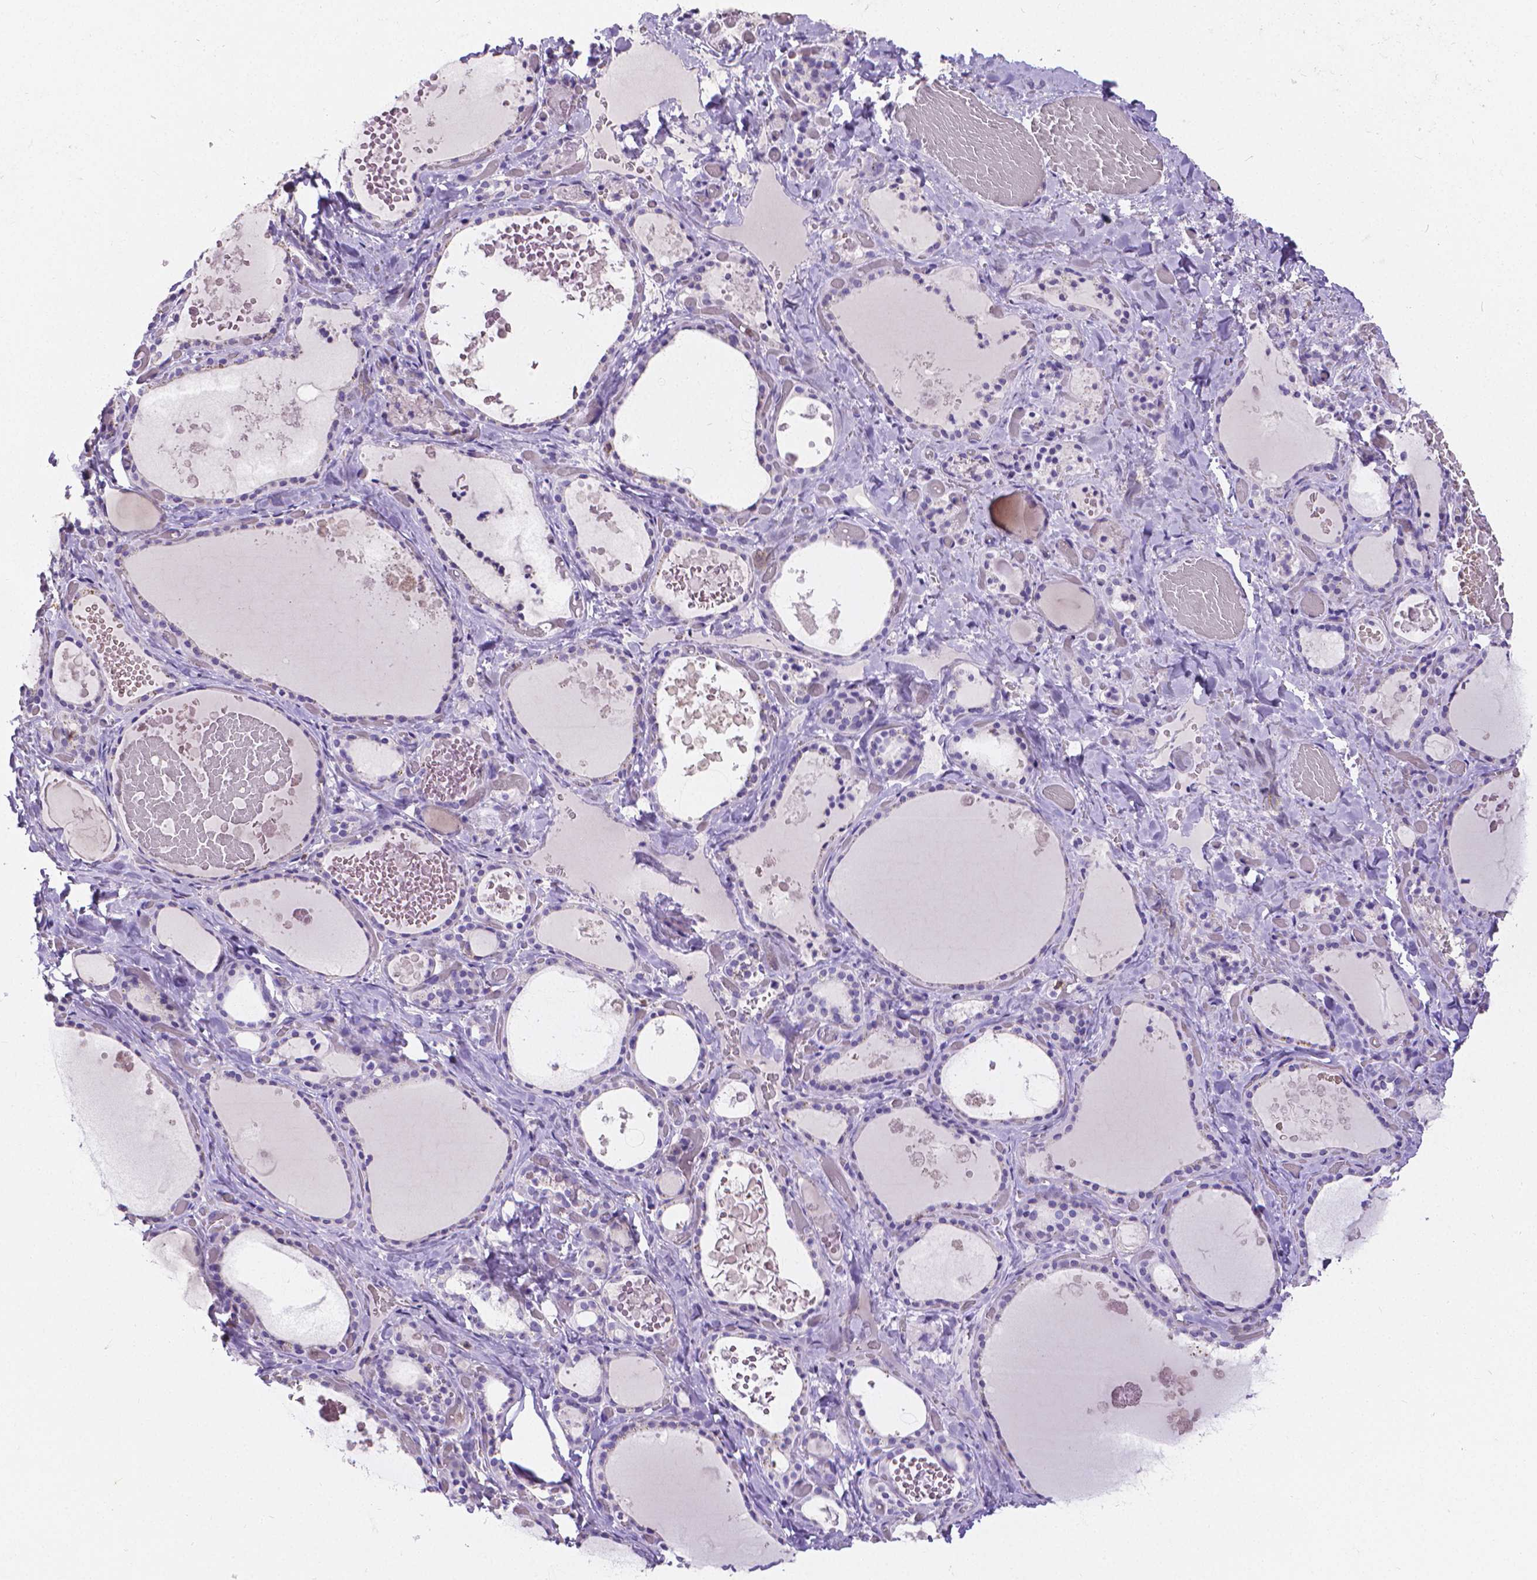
{"staining": {"intensity": "negative", "quantity": "none", "location": "none"}, "tissue": "thyroid gland", "cell_type": "Glandular cells", "image_type": "normal", "snomed": [{"axis": "morphology", "description": "Normal tissue, NOS"}, {"axis": "topography", "description": "Thyroid gland"}], "caption": "Immunohistochemical staining of benign thyroid gland displays no significant staining in glandular cells. (DAB (3,3'-diaminobenzidine) immunohistochemistry (IHC) visualized using brightfield microscopy, high magnification).", "gene": "CD4", "patient": {"sex": "female", "age": 56}}